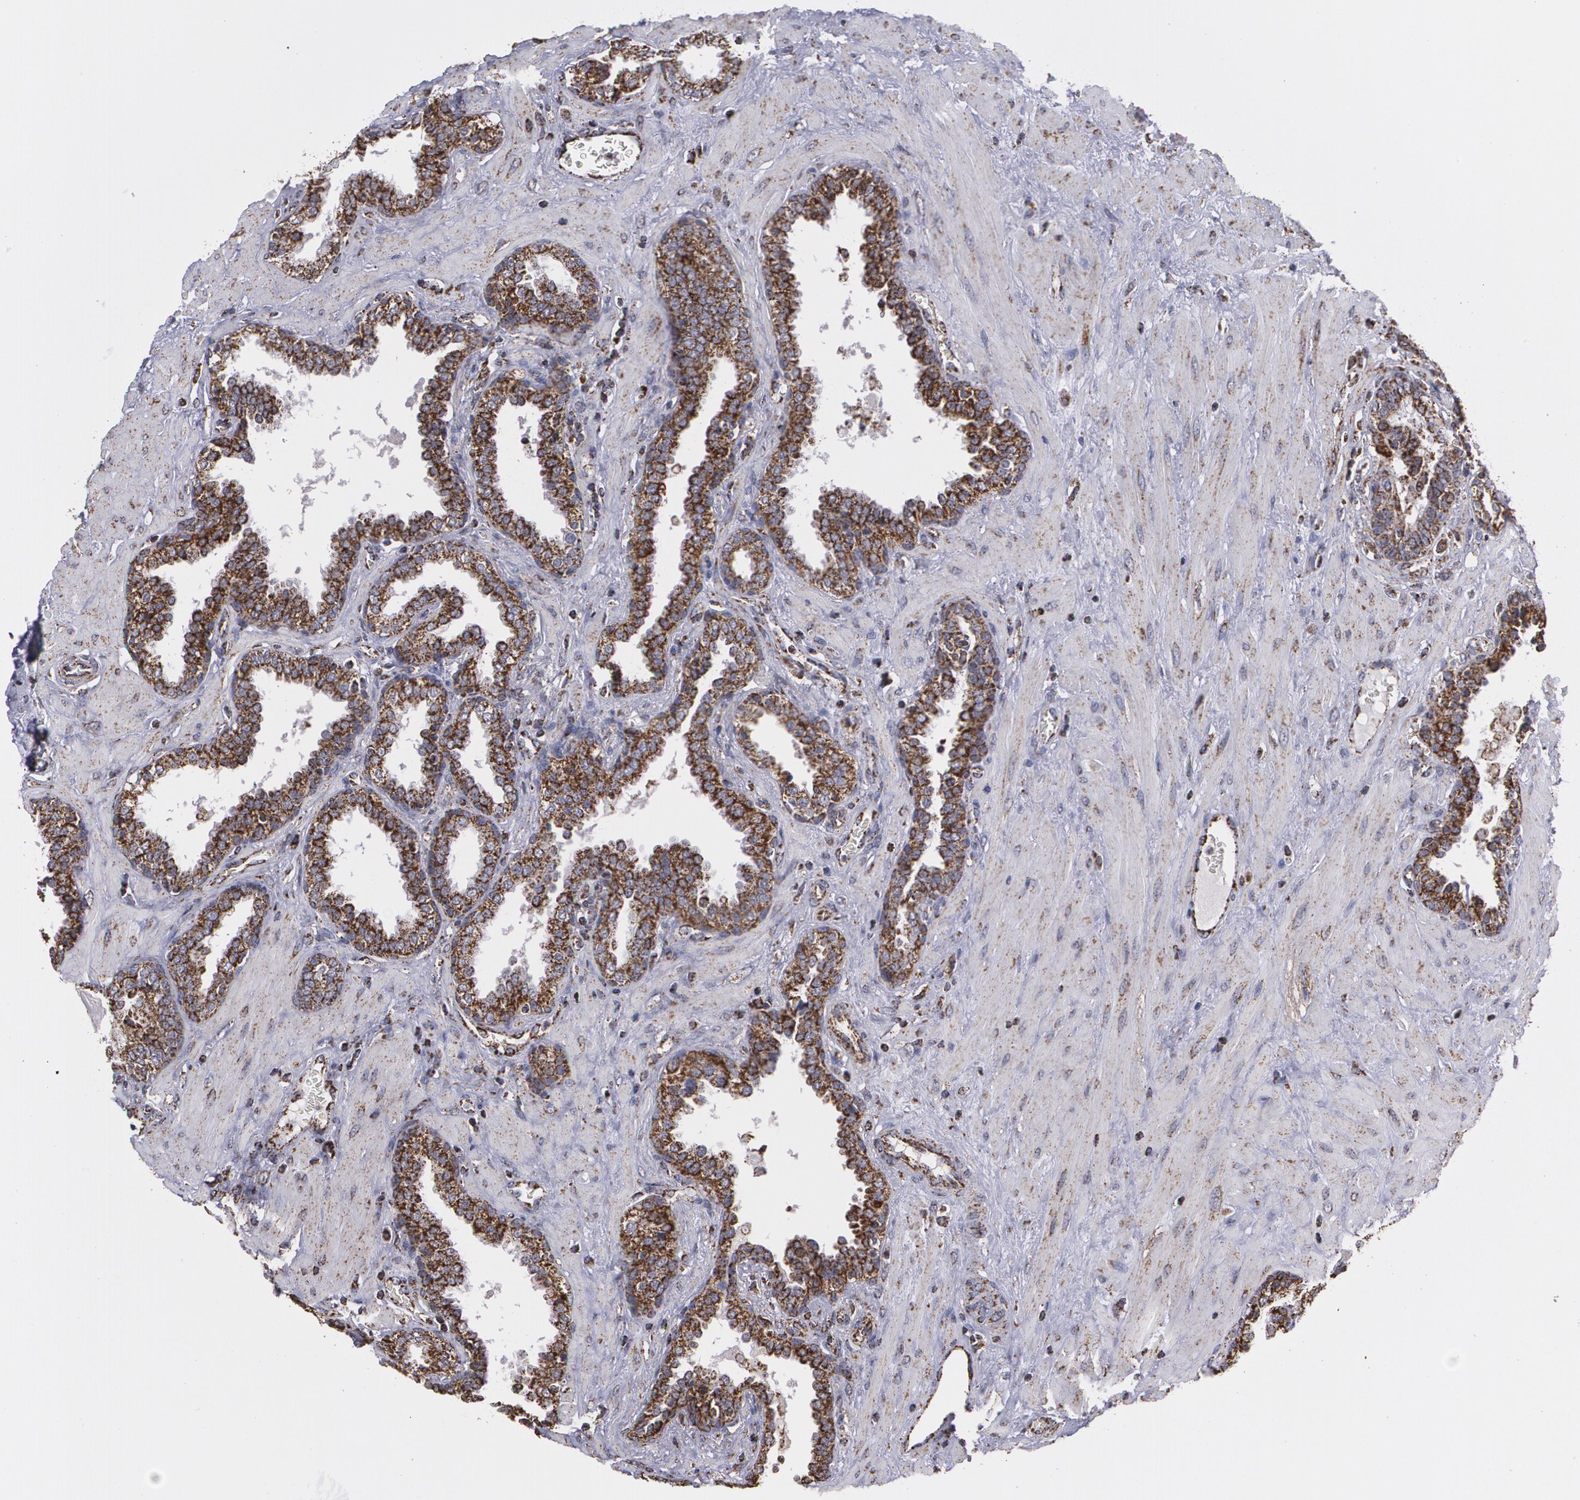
{"staining": {"intensity": "strong", "quantity": ">75%", "location": "cytoplasmic/membranous"}, "tissue": "prostate", "cell_type": "Glandular cells", "image_type": "normal", "snomed": [{"axis": "morphology", "description": "Normal tissue, NOS"}, {"axis": "topography", "description": "Prostate"}], "caption": "Approximately >75% of glandular cells in normal human prostate show strong cytoplasmic/membranous protein staining as visualized by brown immunohistochemical staining.", "gene": "HSPD1", "patient": {"sex": "male", "age": 51}}